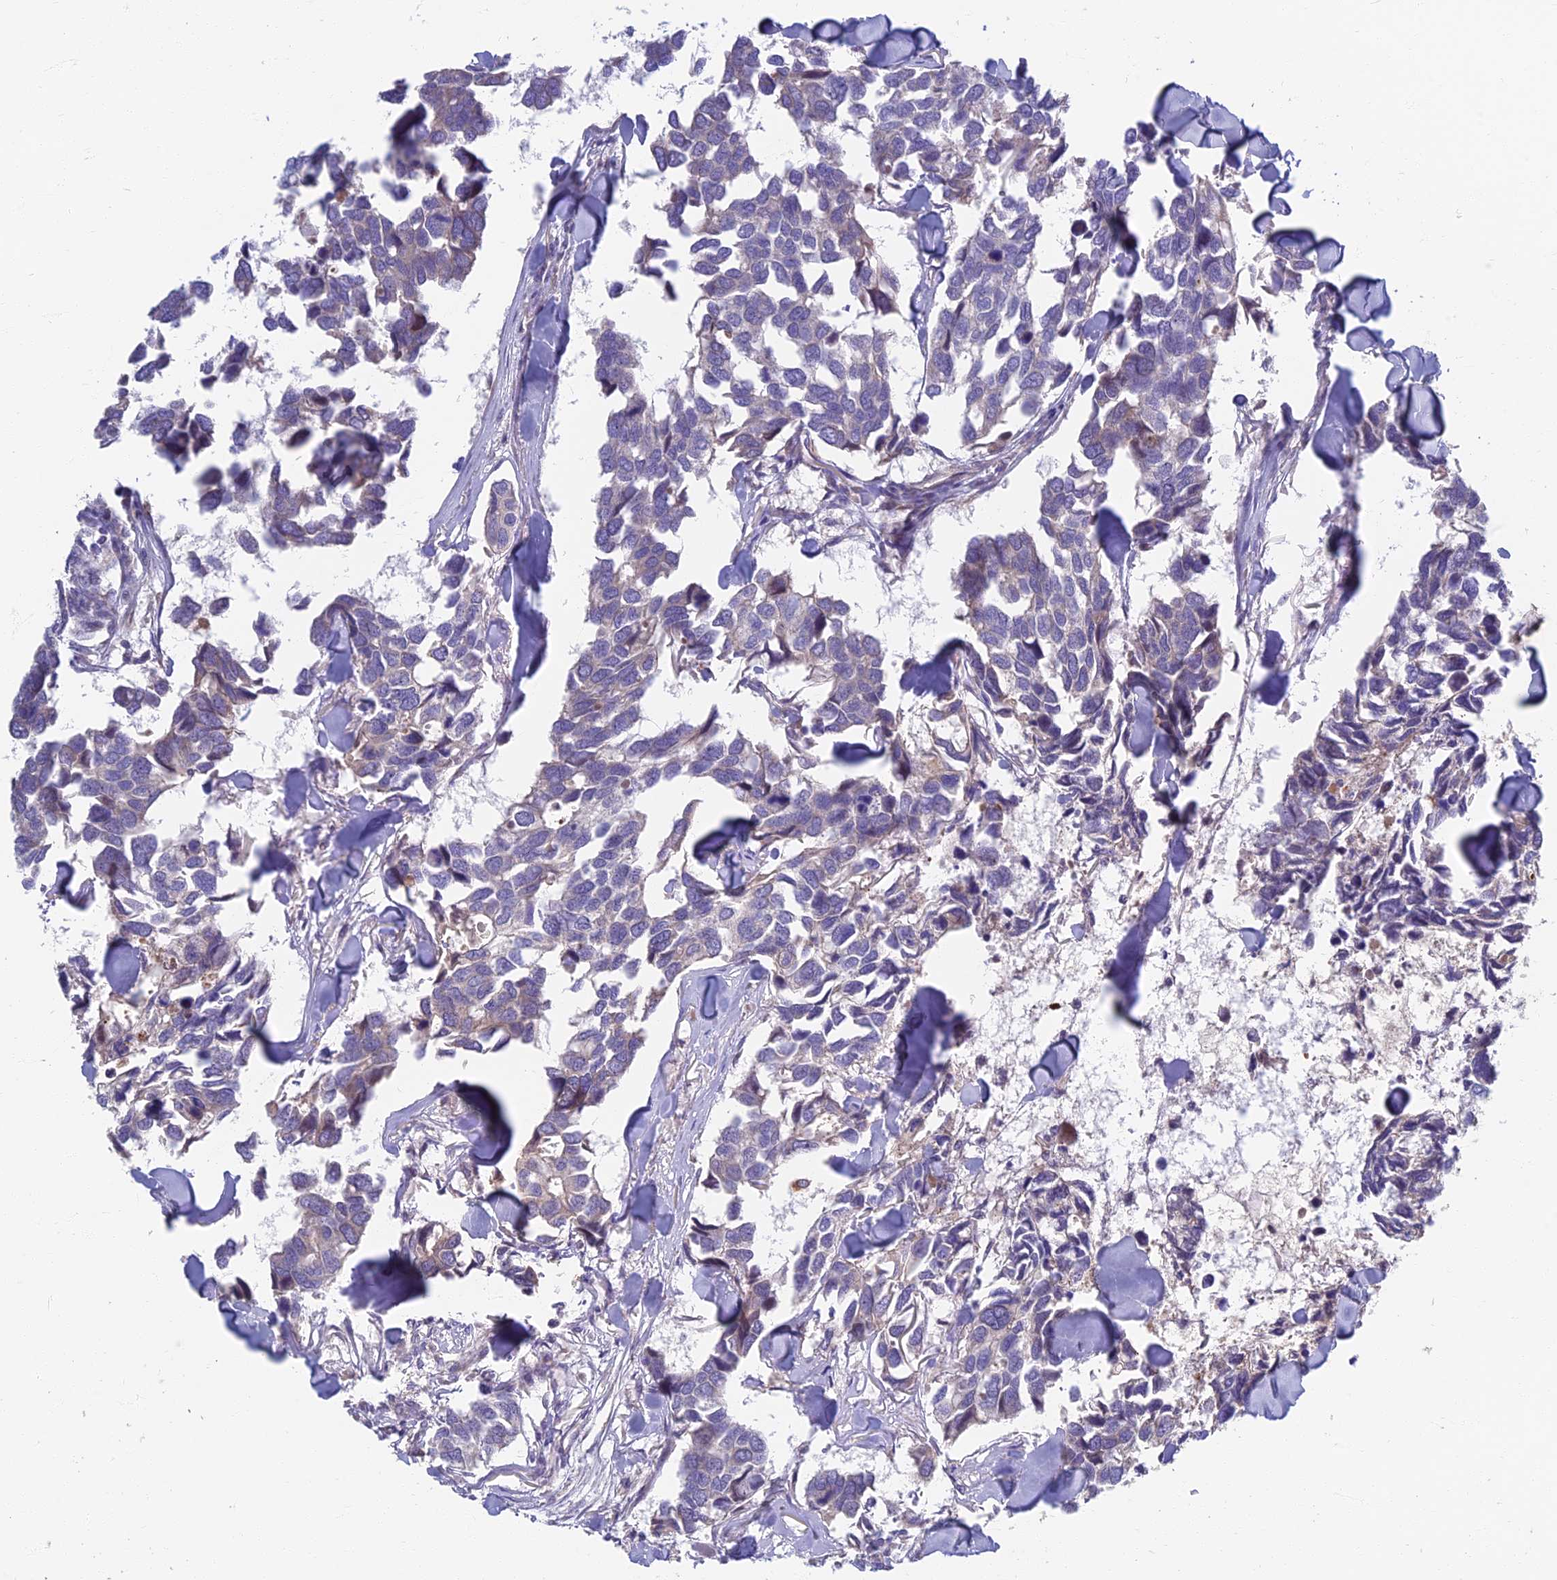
{"staining": {"intensity": "negative", "quantity": "none", "location": "none"}, "tissue": "breast cancer", "cell_type": "Tumor cells", "image_type": "cancer", "snomed": [{"axis": "morphology", "description": "Duct carcinoma"}, {"axis": "topography", "description": "Breast"}], "caption": "The photomicrograph shows no significant expression in tumor cells of infiltrating ductal carcinoma (breast).", "gene": "SOGA1", "patient": {"sex": "female", "age": 83}}